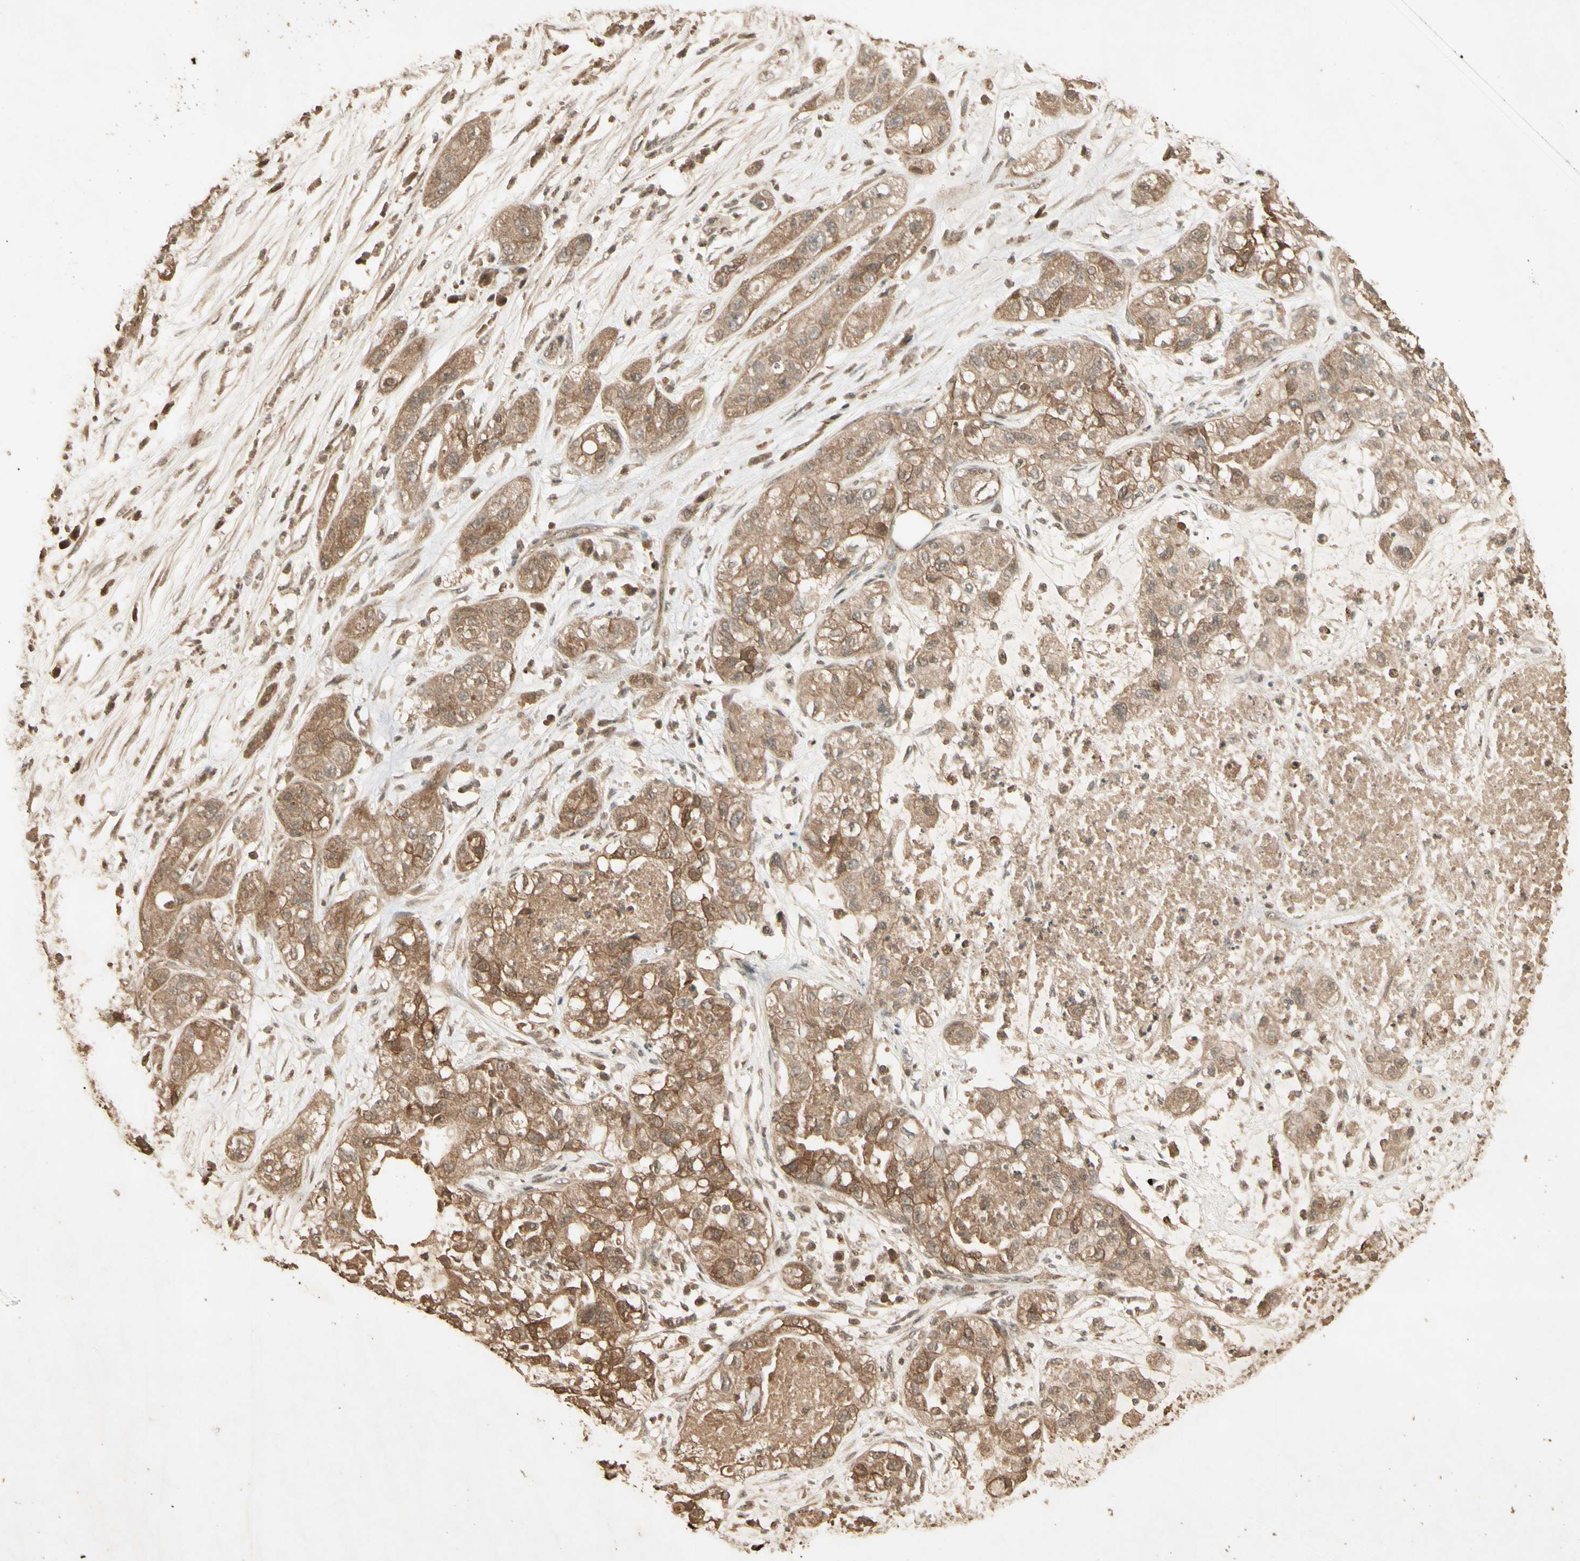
{"staining": {"intensity": "moderate", "quantity": ">75%", "location": "cytoplasmic/membranous"}, "tissue": "pancreatic cancer", "cell_type": "Tumor cells", "image_type": "cancer", "snomed": [{"axis": "morphology", "description": "Adenocarcinoma, NOS"}, {"axis": "topography", "description": "Pancreas"}], "caption": "Human pancreatic cancer stained for a protein (brown) reveals moderate cytoplasmic/membranous positive positivity in approximately >75% of tumor cells.", "gene": "SMAD9", "patient": {"sex": "female", "age": 78}}